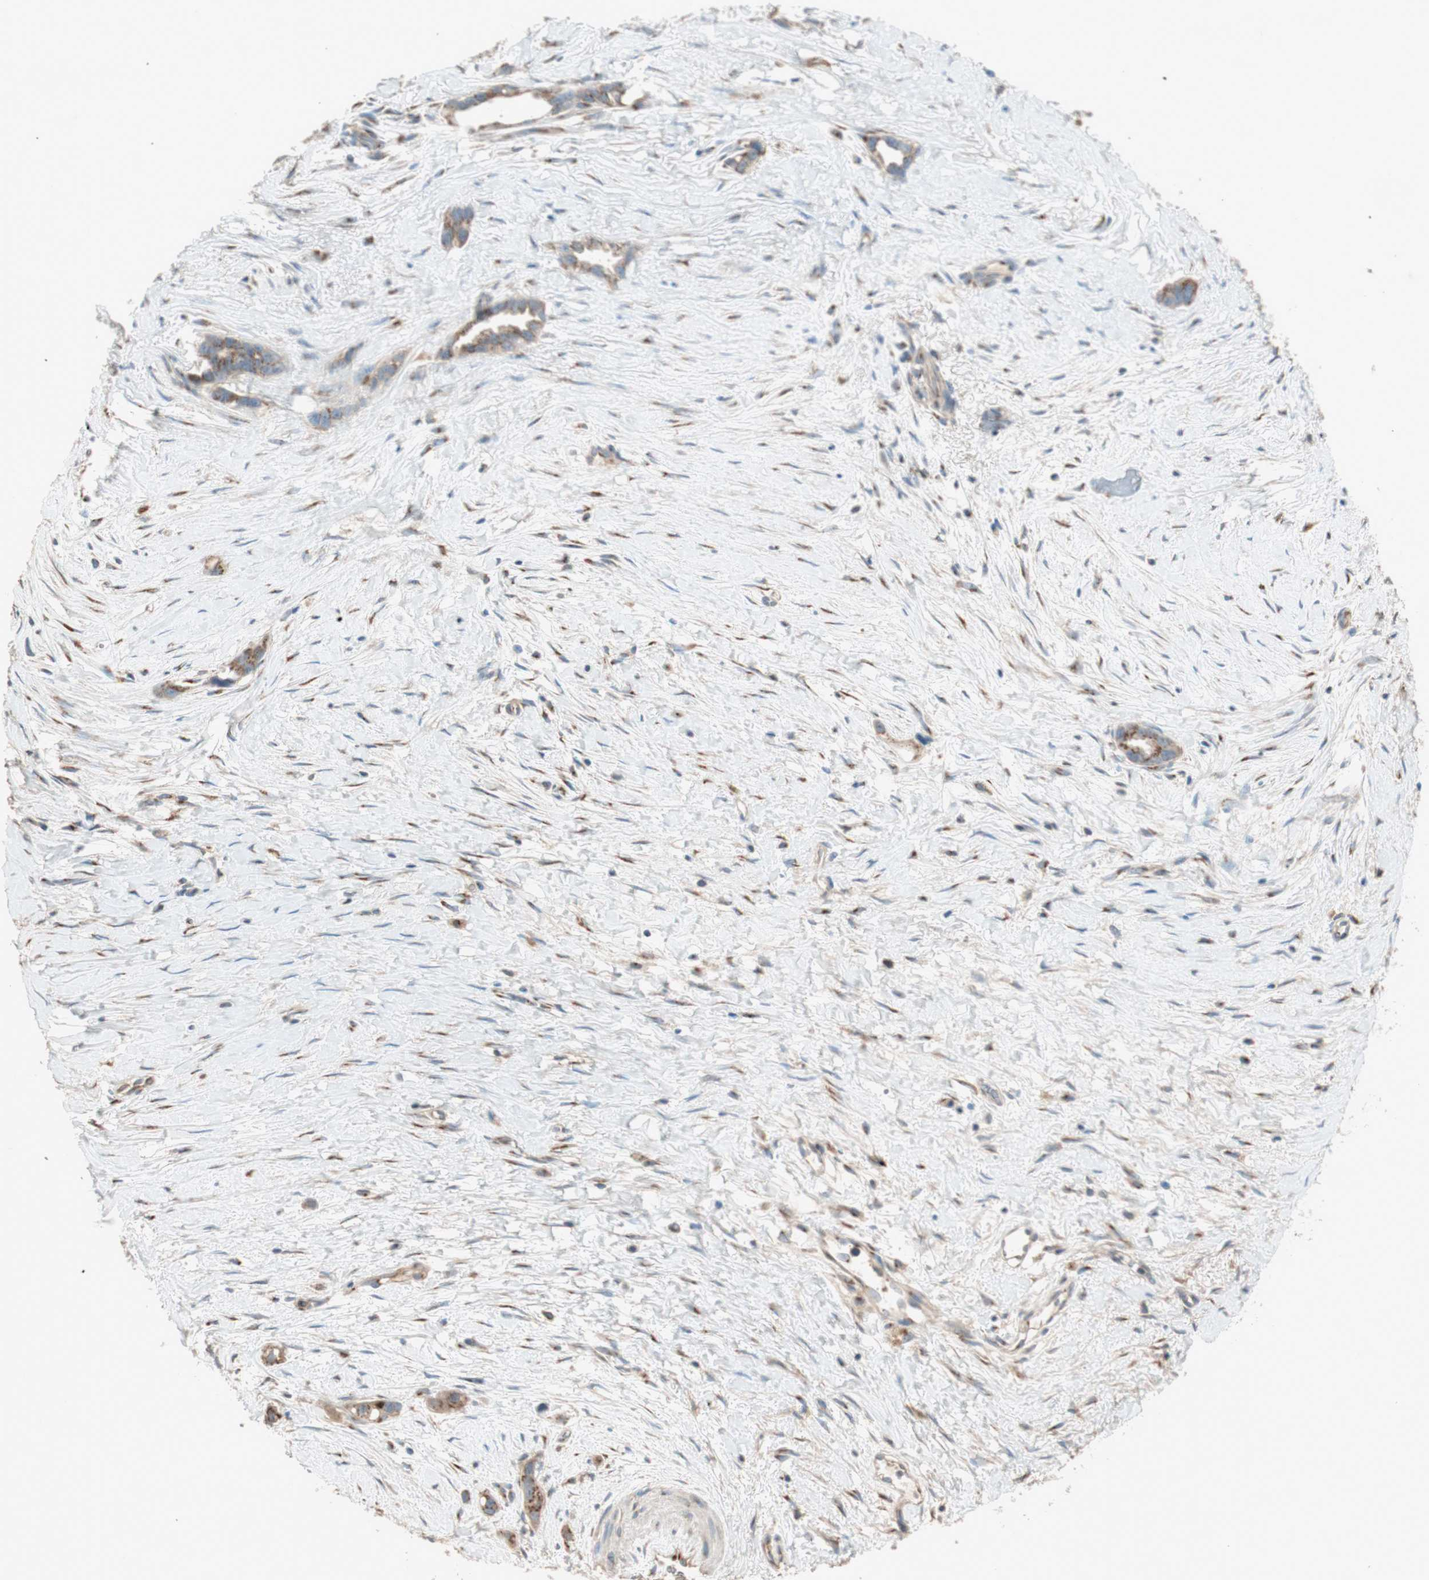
{"staining": {"intensity": "moderate", "quantity": ">75%", "location": "cytoplasmic/membranous"}, "tissue": "liver cancer", "cell_type": "Tumor cells", "image_type": "cancer", "snomed": [{"axis": "morphology", "description": "Cholangiocarcinoma"}, {"axis": "topography", "description": "Liver"}], "caption": "Immunohistochemical staining of liver cancer (cholangiocarcinoma) demonstrates moderate cytoplasmic/membranous protein staining in about >75% of tumor cells.", "gene": "SEC16A", "patient": {"sex": "female", "age": 65}}